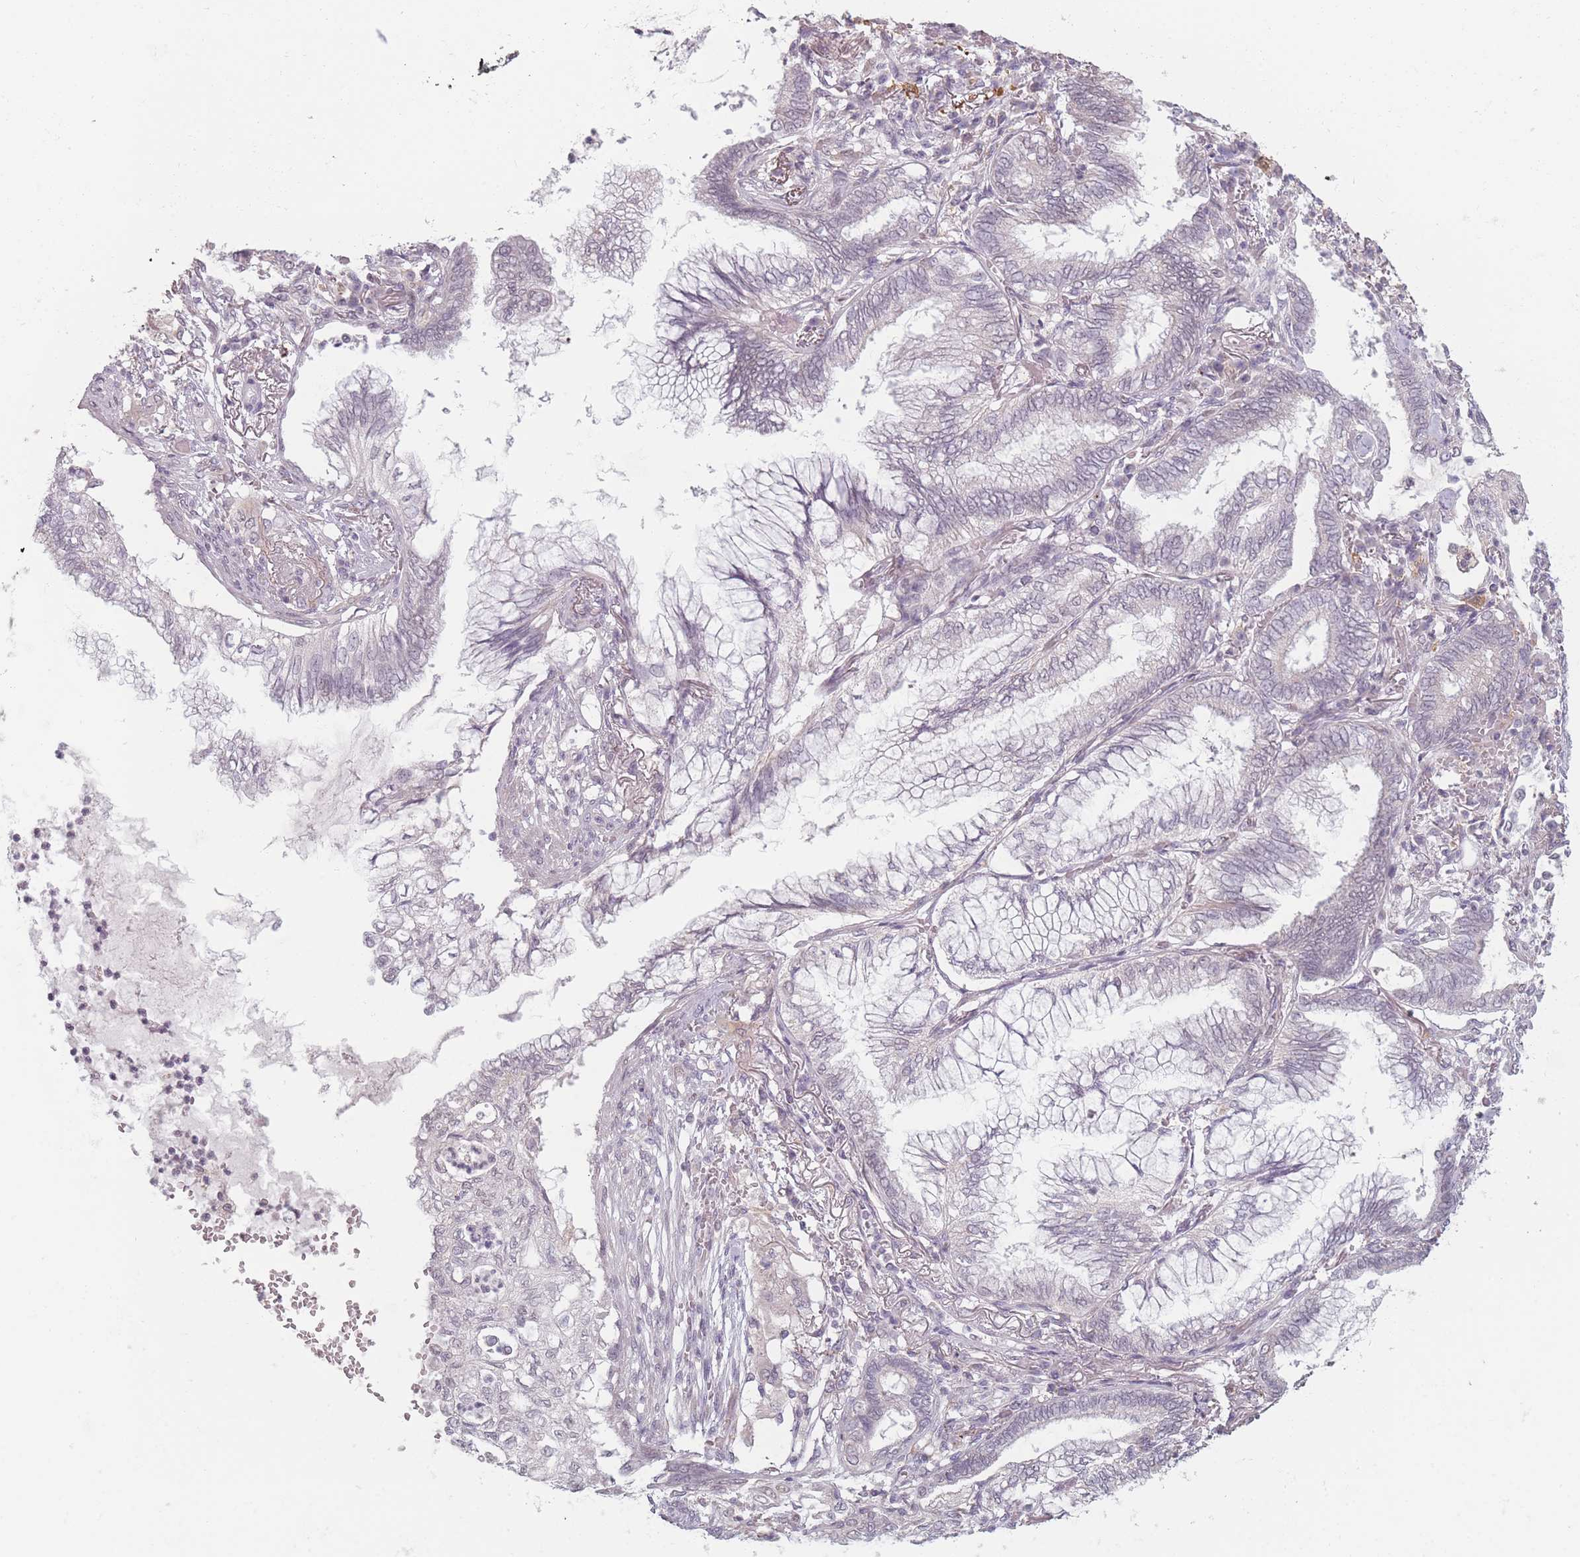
{"staining": {"intensity": "negative", "quantity": "none", "location": "none"}, "tissue": "lung cancer", "cell_type": "Tumor cells", "image_type": "cancer", "snomed": [{"axis": "morphology", "description": "Adenocarcinoma, NOS"}, {"axis": "topography", "description": "Lung"}], "caption": "Adenocarcinoma (lung) was stained to show a protein in brown. There is no significant positivity in tumor cells. (Stains: DAB immunohistochemistry (IHC) with hematoxylin counter stain, Microscopy: brightfield microscopy at high magnification).", "gene": "OR10C1", "patient": {"sex": "female", "age": 70}}